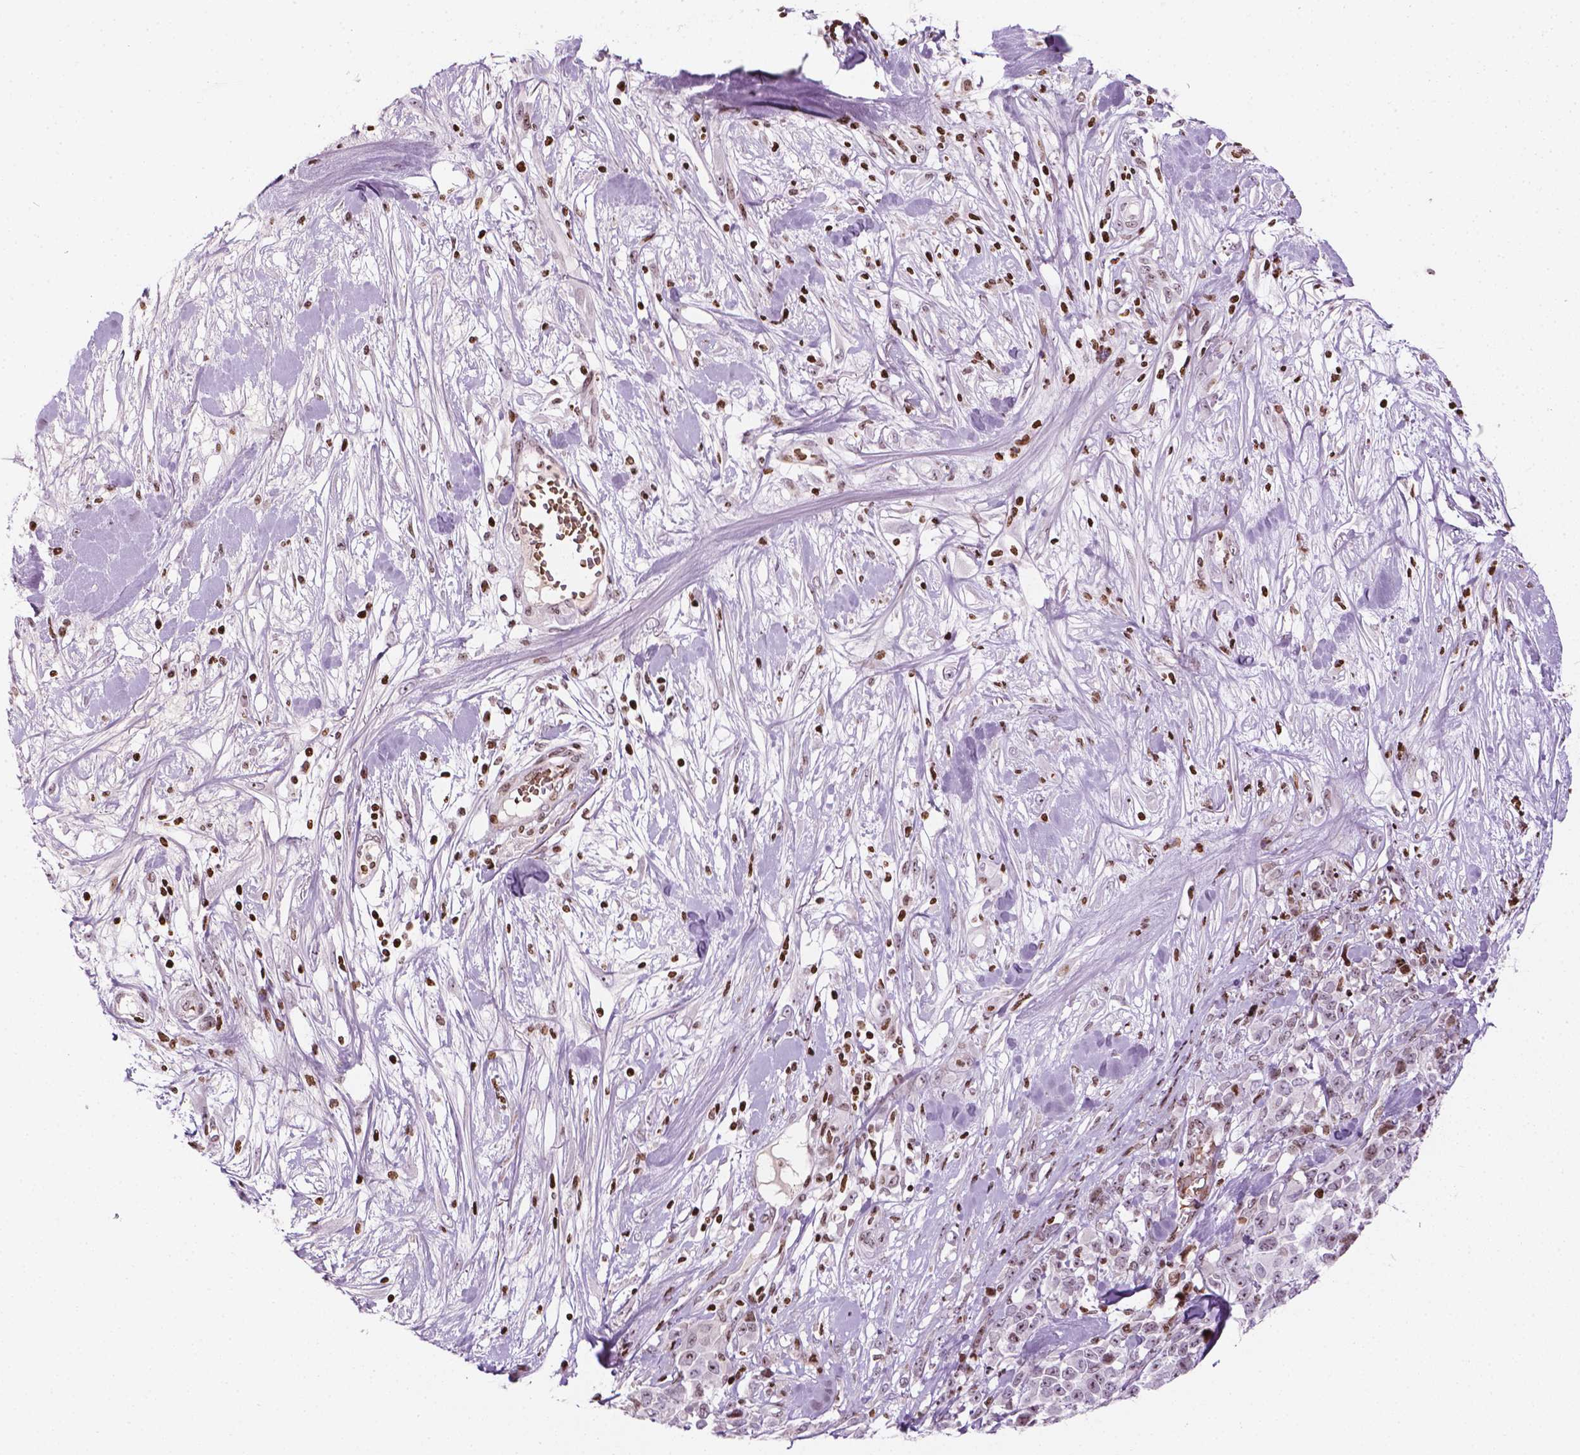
{"staining": {"intensity": "moderate", "quantity": "<25%", "location": "nuclear"}, "tissue": "melanoma", "cell_type": "Tumor cells", "image_type": "cancer", "snomed": [{"axis": "morphology", "description": "Malignant melanoma, Metastatic site"}, {"axis": "topography", "description": "Skin"}], "caption": "The immunohistochemical stain labels moderate nuclear staining in tumor cells of malignant melanoma (metastatic site) tissue.", "gene": "PIP4K2A", "patient": {"sex": "male", "age": 84}}